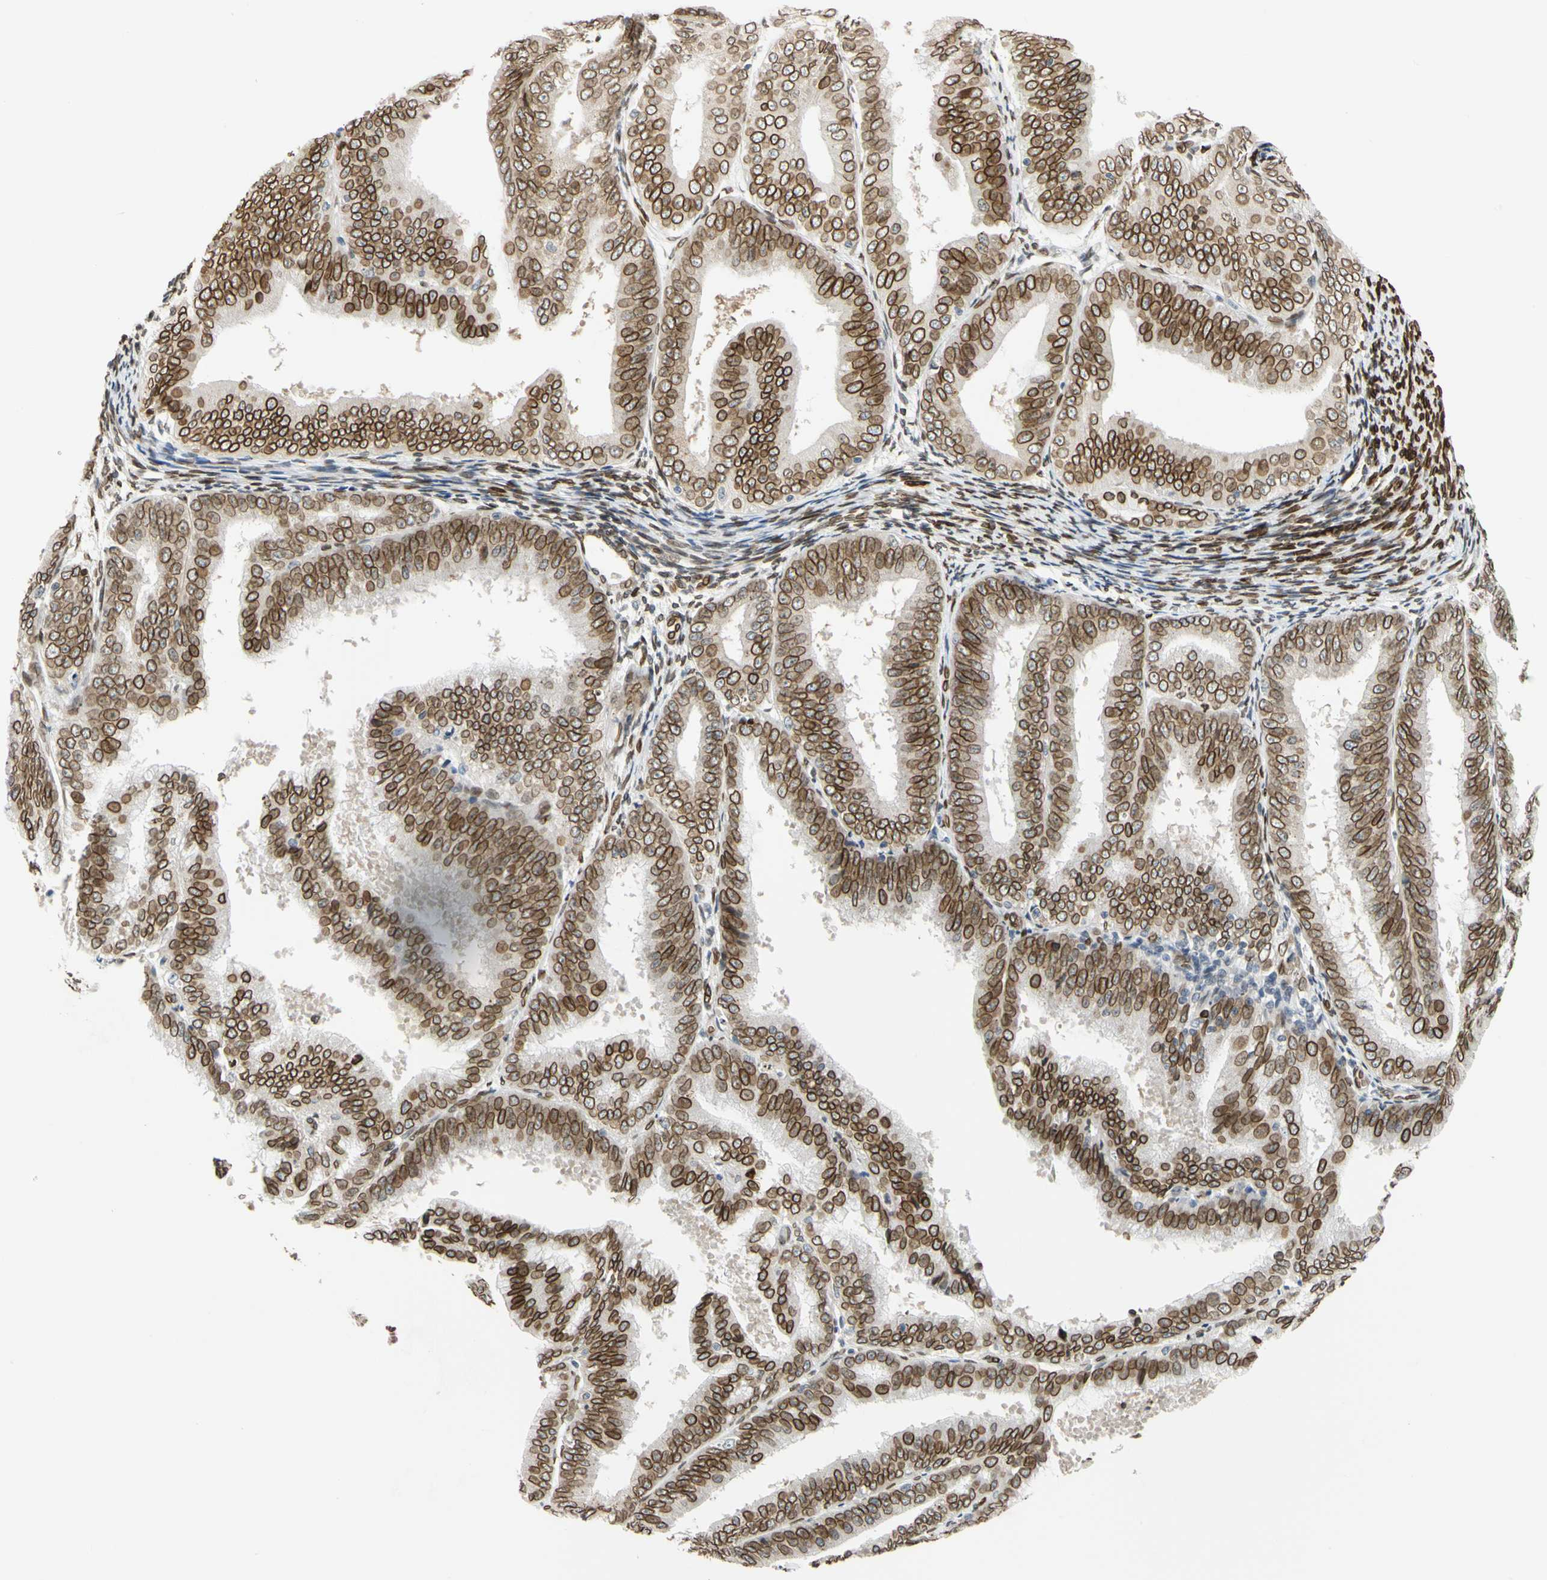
{"staining": {"intensity": "strong", "quantity": ">75%", "location": "cytoplasmic/membranous,nuclear"}, "tissue": "endometrial cancer", "cell_type": "Tumor cells", "image_type": "cancer", "snomed": [{"axis": "morphology", "description": "Adenocarcinoma, NOS"}, {"axis": "topography", "description": "Endometrium"}], "caption": "Immunohistochemical staining of human endometrial cancer reveals high levels of strong cytoplasmic/membranous and nuclear protein positivity in approximately >75% of tumor cells.", "gene": "SUN1", "patient": {"sex": "female", "age": 63}}